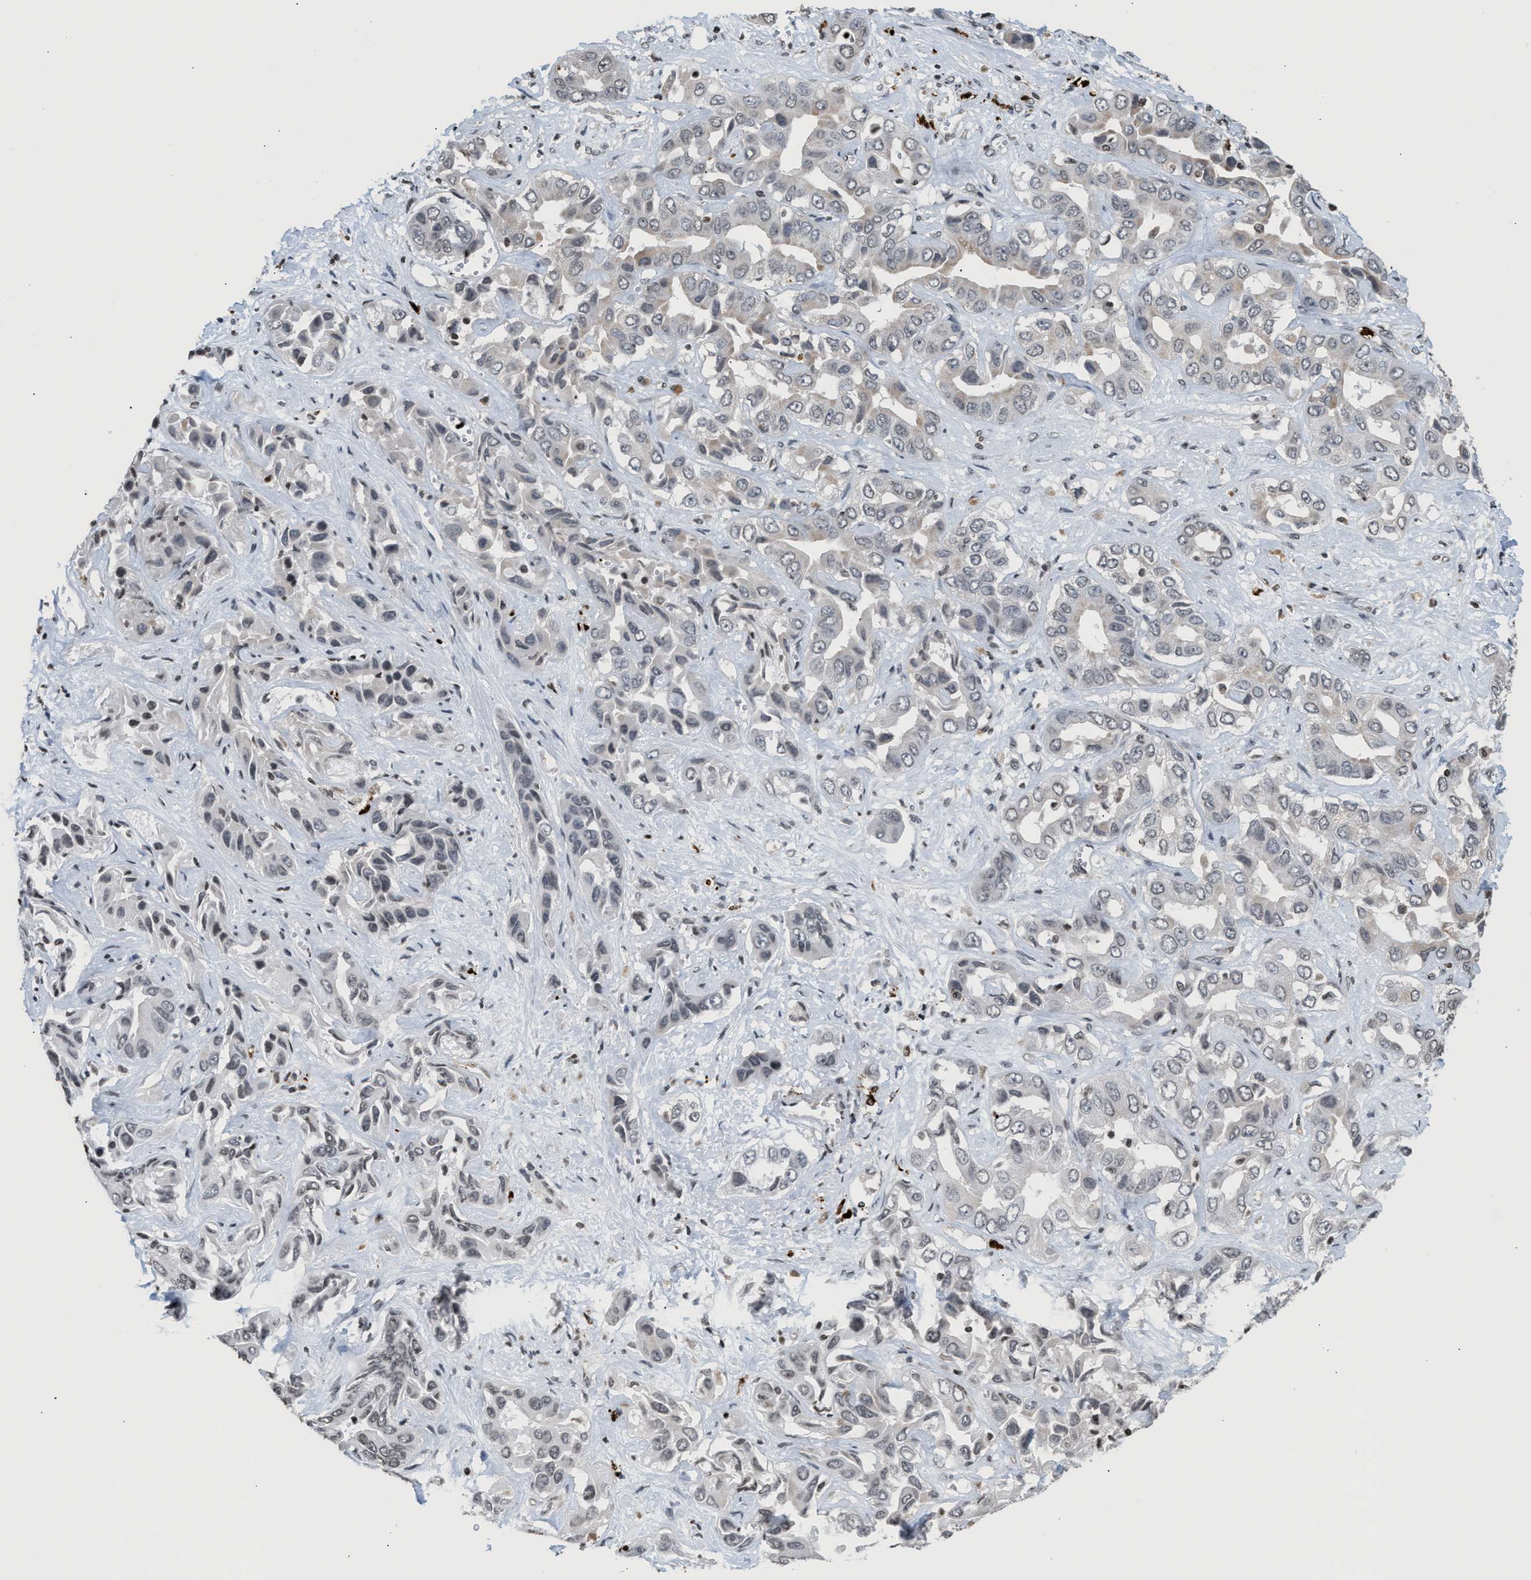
{"staining": {"intensity": "negative", "quantity": "none", "location": "none"}, "tissue": "liver cancer", "cell_type": "Tumor cells", "image_type": "cancer", "snomed": [{"axis": "morphology", "description": "Cholangiocarcinoma"}, {"axis": "topography", "description": "Liver"}], "caption": "The IHC image has no significant staining in tumor cells of liver cancer (cholangiocarcinoma) tissue.", "gene": "PRUNE2", "patient": {"sex": "female", "age": 52}}